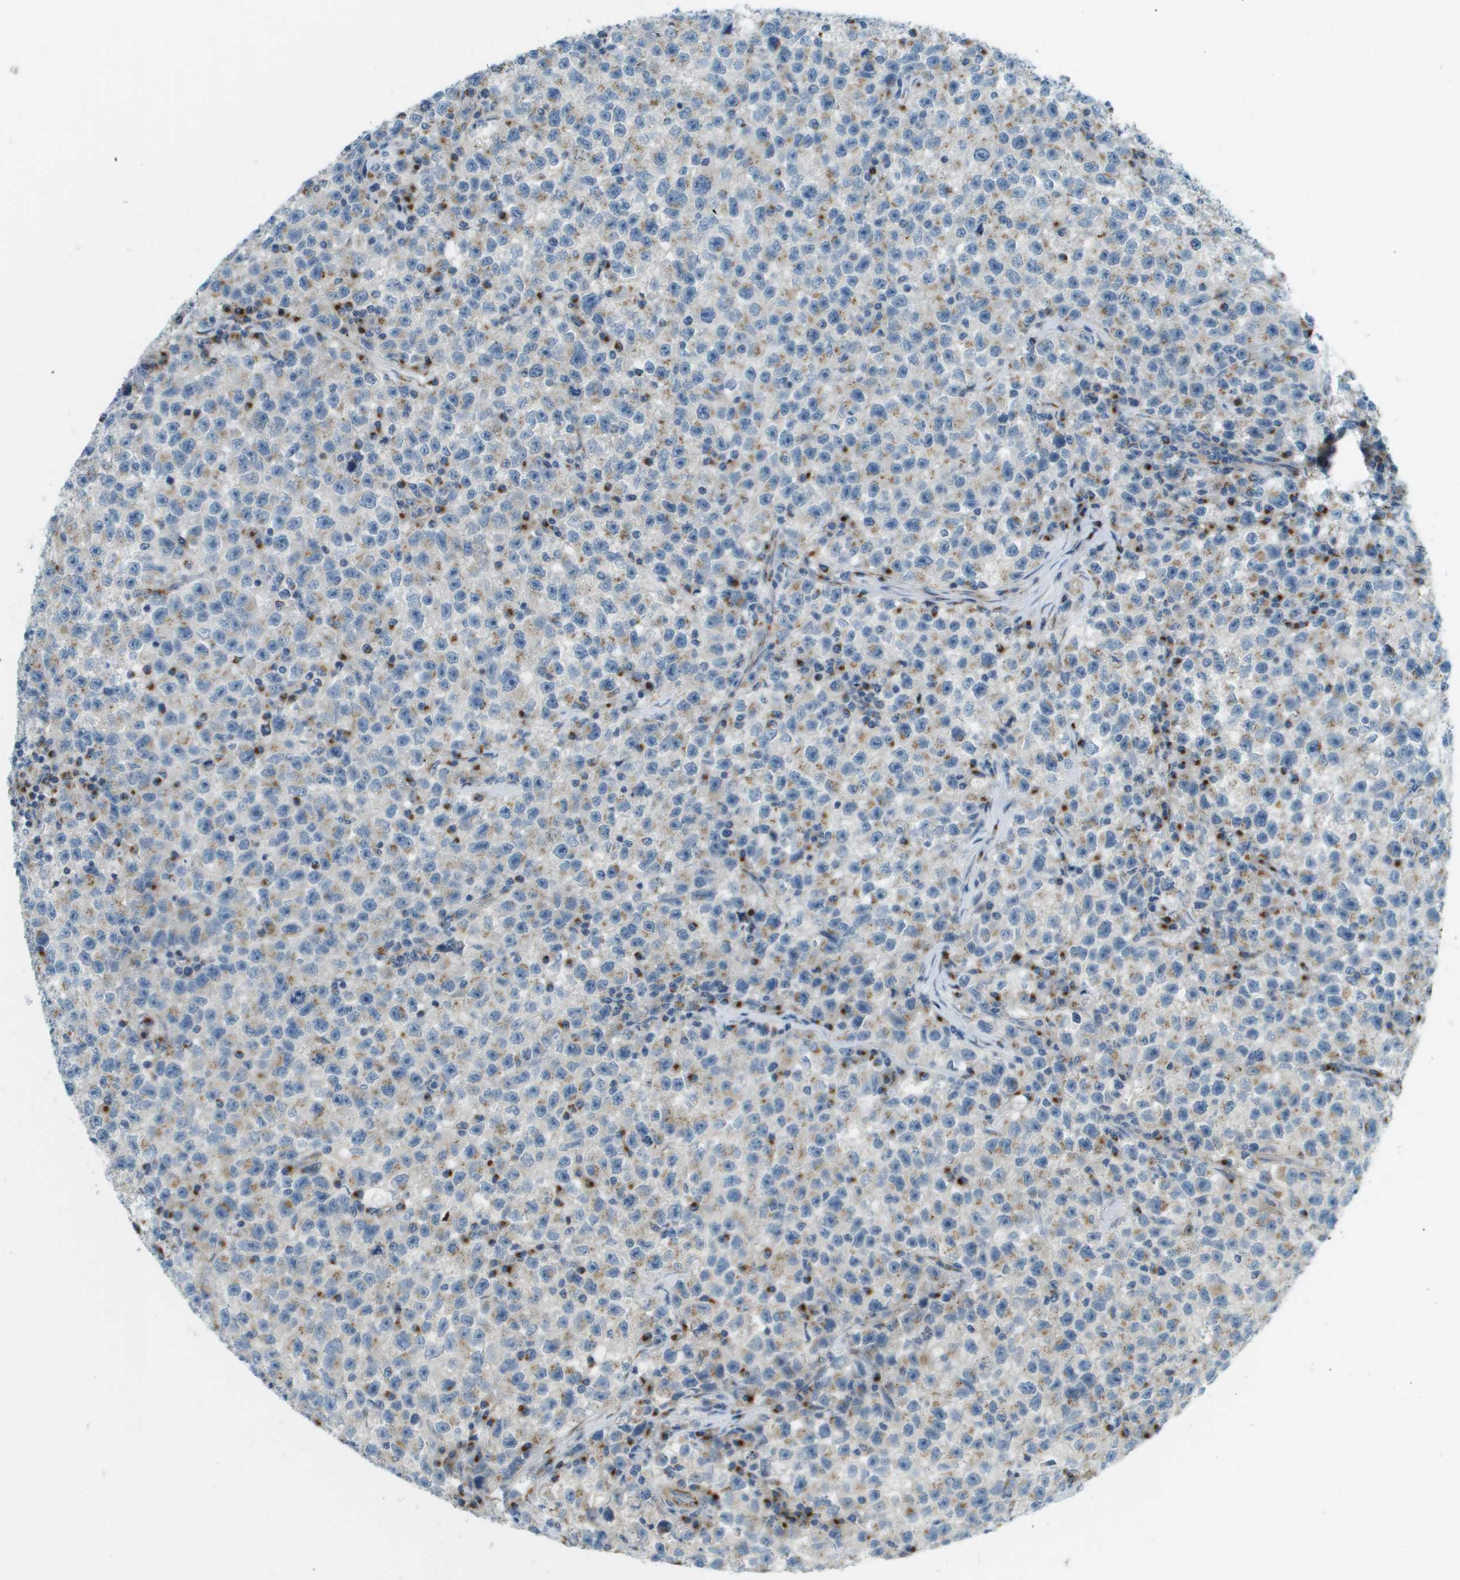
{"staining": {"intensity": "weak", "quantity": "25%-75%", "location": "cytoplasmic/membranous"}, "tissue": "testis cancer", "cell_type": "Tumor cells", "image_type": "cancer", "snomed": [{"axis": "morphology", "description": "Seminoma, NOS"}, {"axis": "topography", "description": "Testis"}], "caption": "The micrograph displays immunohistochemical staining of seminoma (testis). There is weak cytoplasmic/membranous expression is present in approximately 25%-75% of tumor cells.", "gene": "ACBD3", "patient": {"sex": "male", "age": 22}}